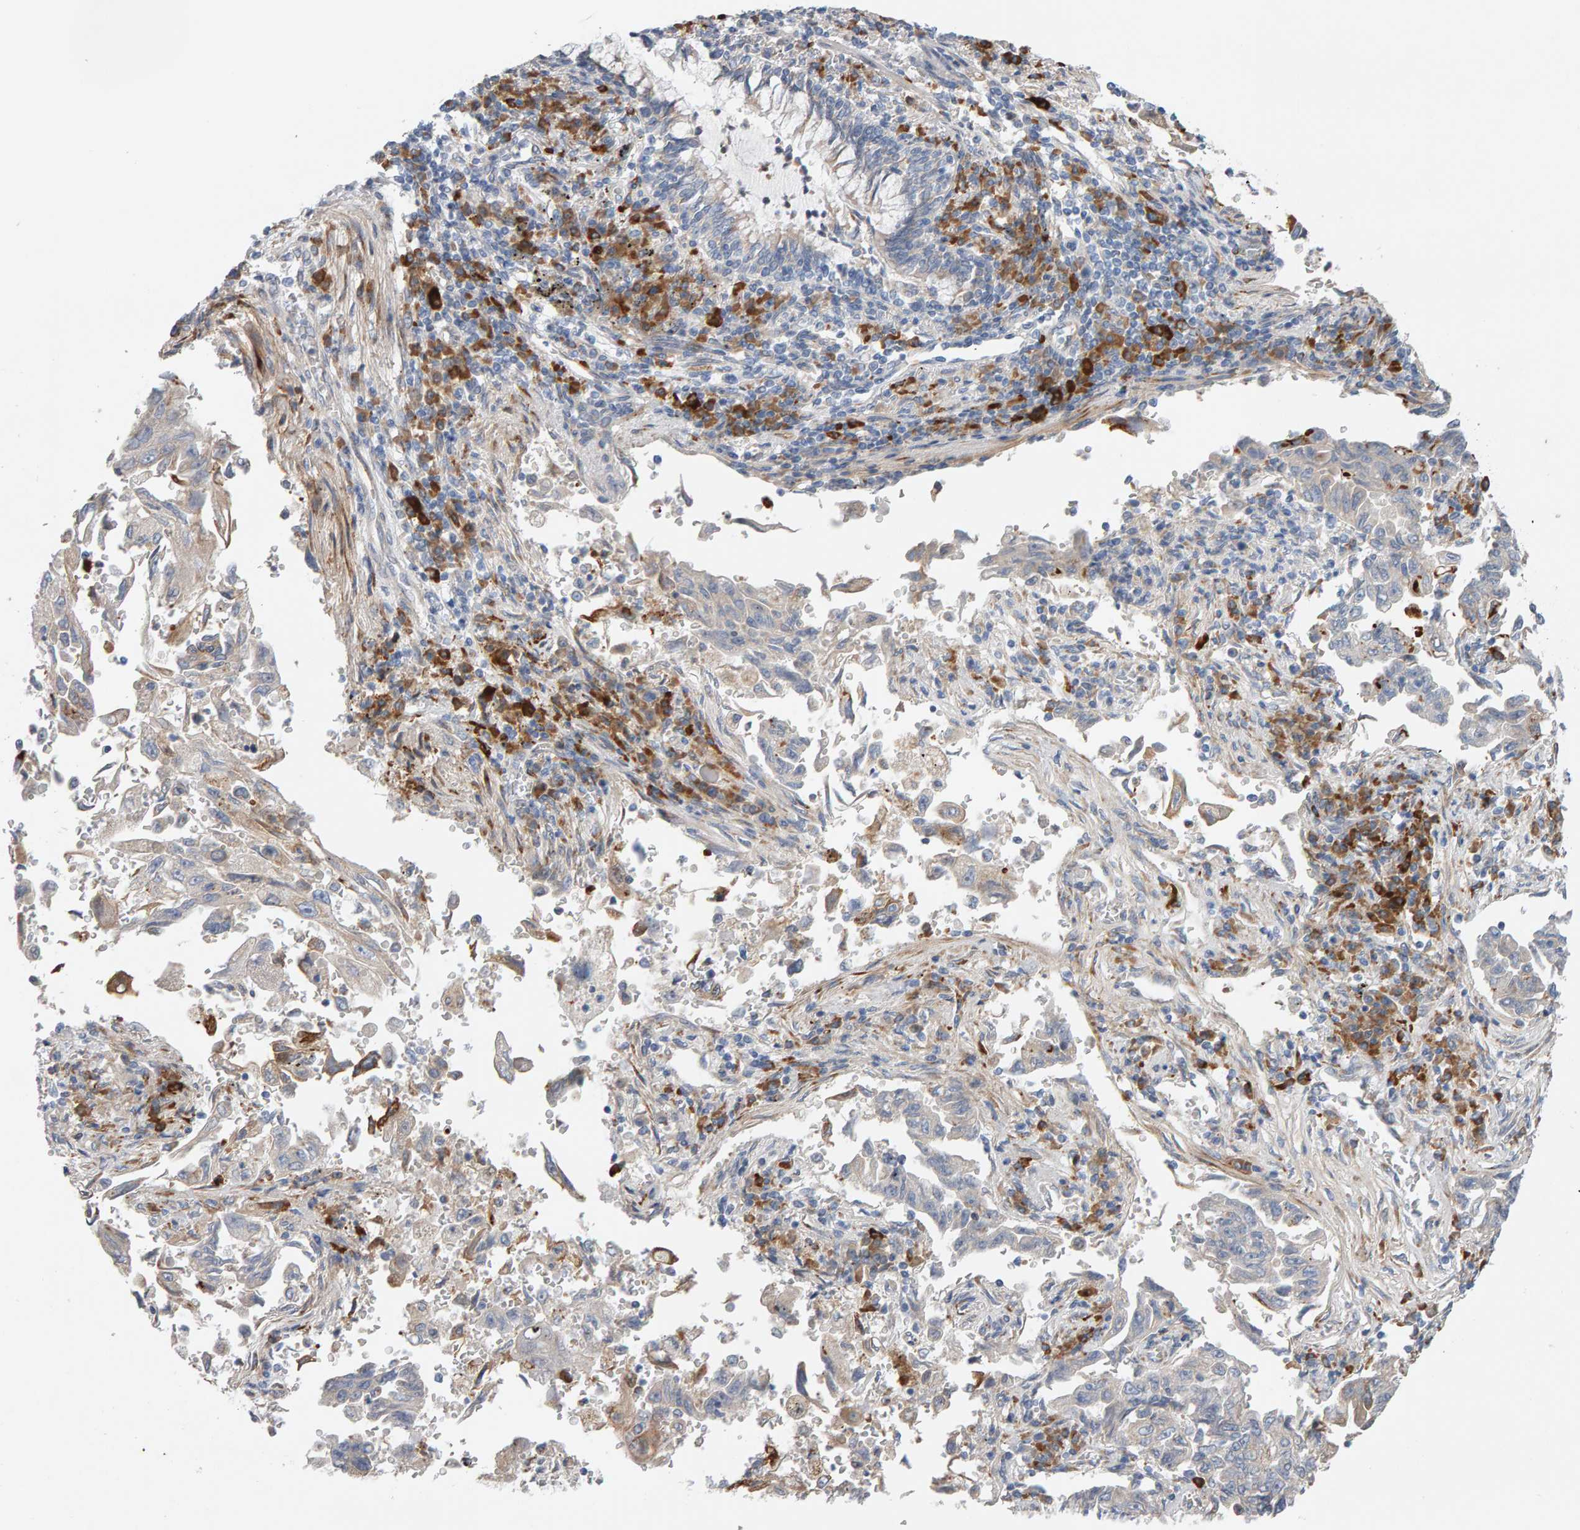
{"staining": {"intensity": "weak", "quantity": "<25%", "location": "cytoplasmic/membranous"}, "tissue": "lung cancer", "cell_type": "Tumor cells", "image_type": "cancer", "snomed": [{"axis": "morphology", "description": "Adenocarcinoma, NOS"}, {"axis": "topography", "description": "Lung"}], "caption": "The image shows no significant positivity in tumor cells of lung cancer (adenocarcinoma).", "gene": "ENGASE", "patient": {"sex": "female", "age": 51}}